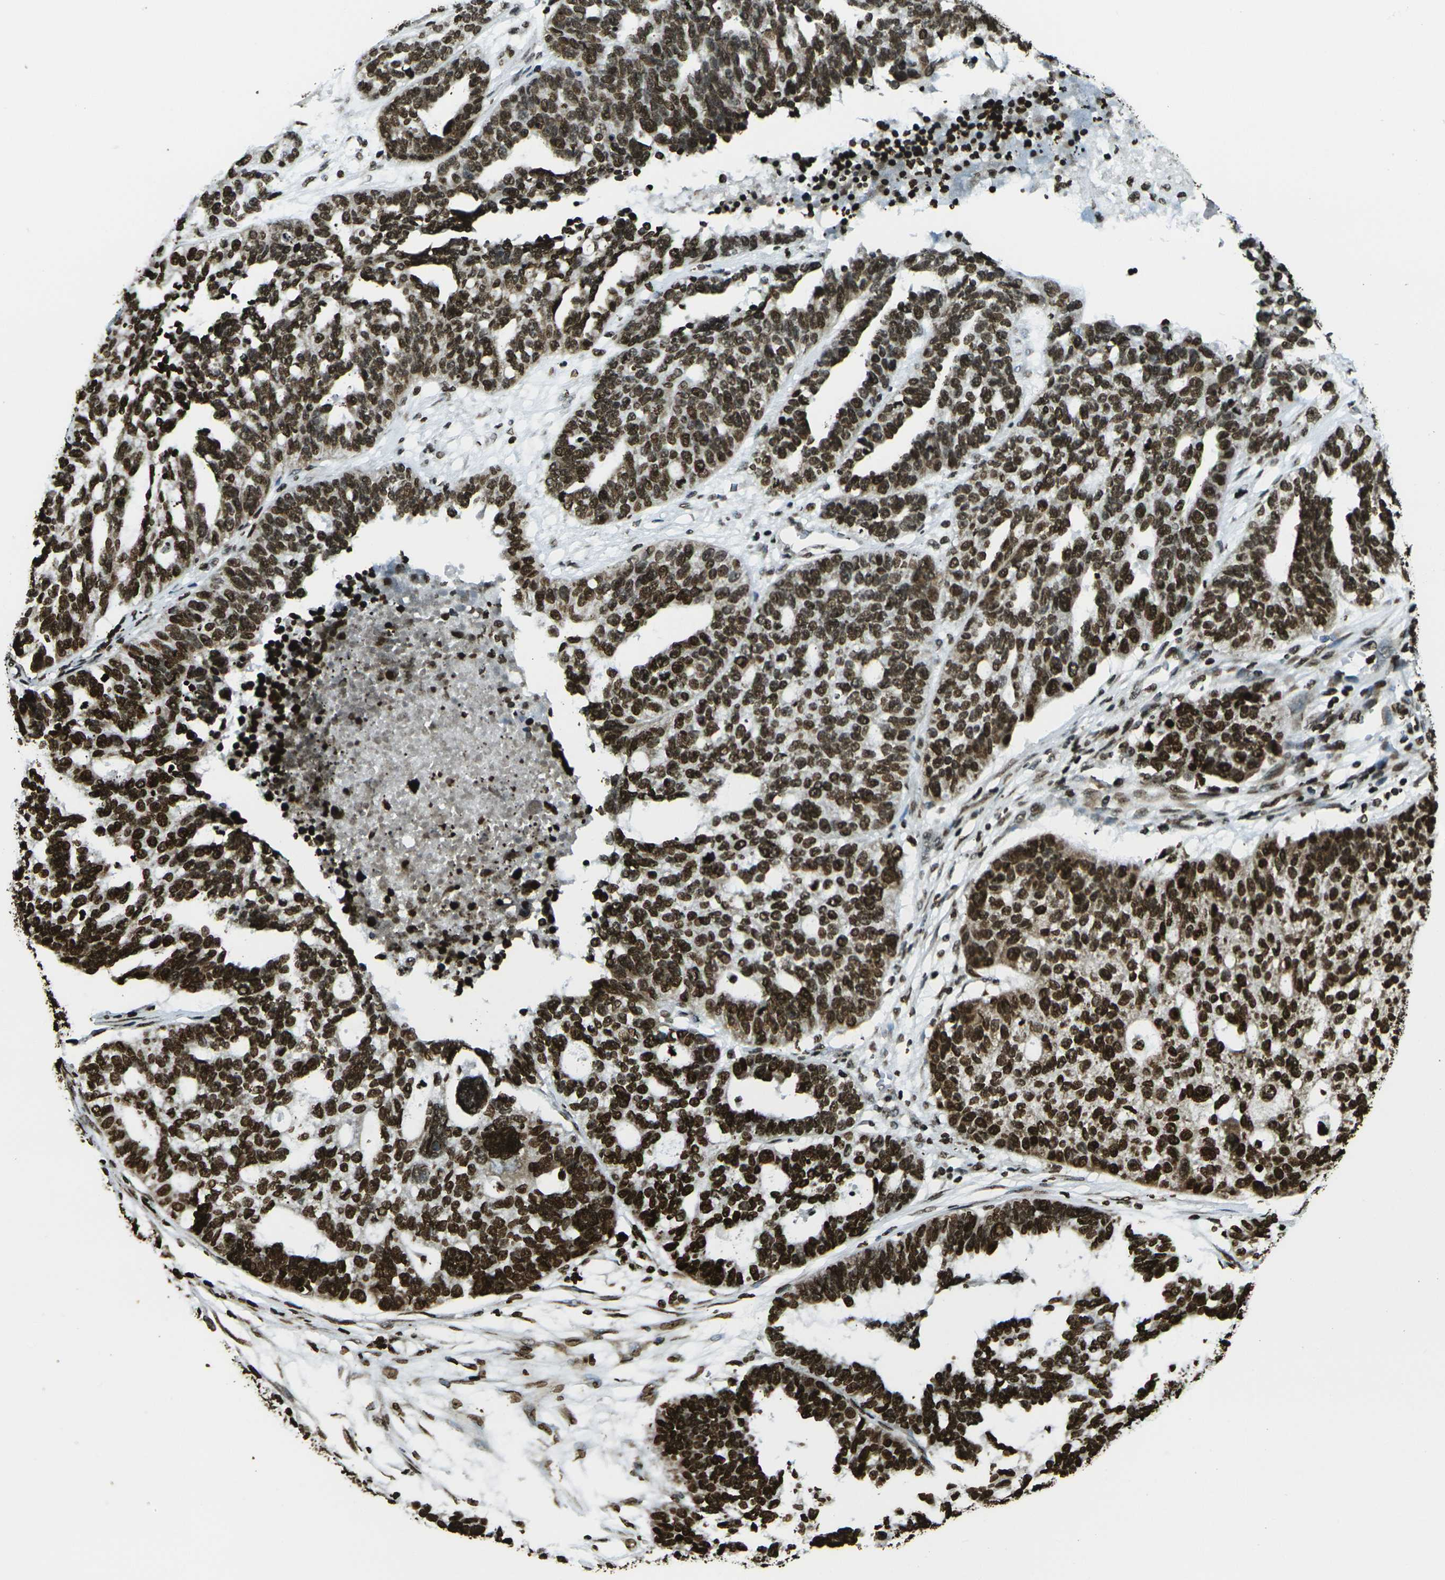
{"staining": {"intensity": "strong", "quantity": ">75%", "location": "nuclear"}, "tissue": "ovarian cancer", "cell_type": "Tumor cells", "image_type": "cancer", "snomed": [{"axis": "morphology", "description": "Cystadenocarcinoma, serous, NOS"}, {"axis": "topography", "description": "Ovary"}], "caption": "Protein expression analysis of human ovarian cancer reveals strong nuclear expression in about >75% of tumor cells. (DAB (3,3'-diaminobenzidine) IHC, brown staining for protein, blue staining for nuclei).", "gene": "H1-2", "patient": {"sex": "female", "age": 59}}